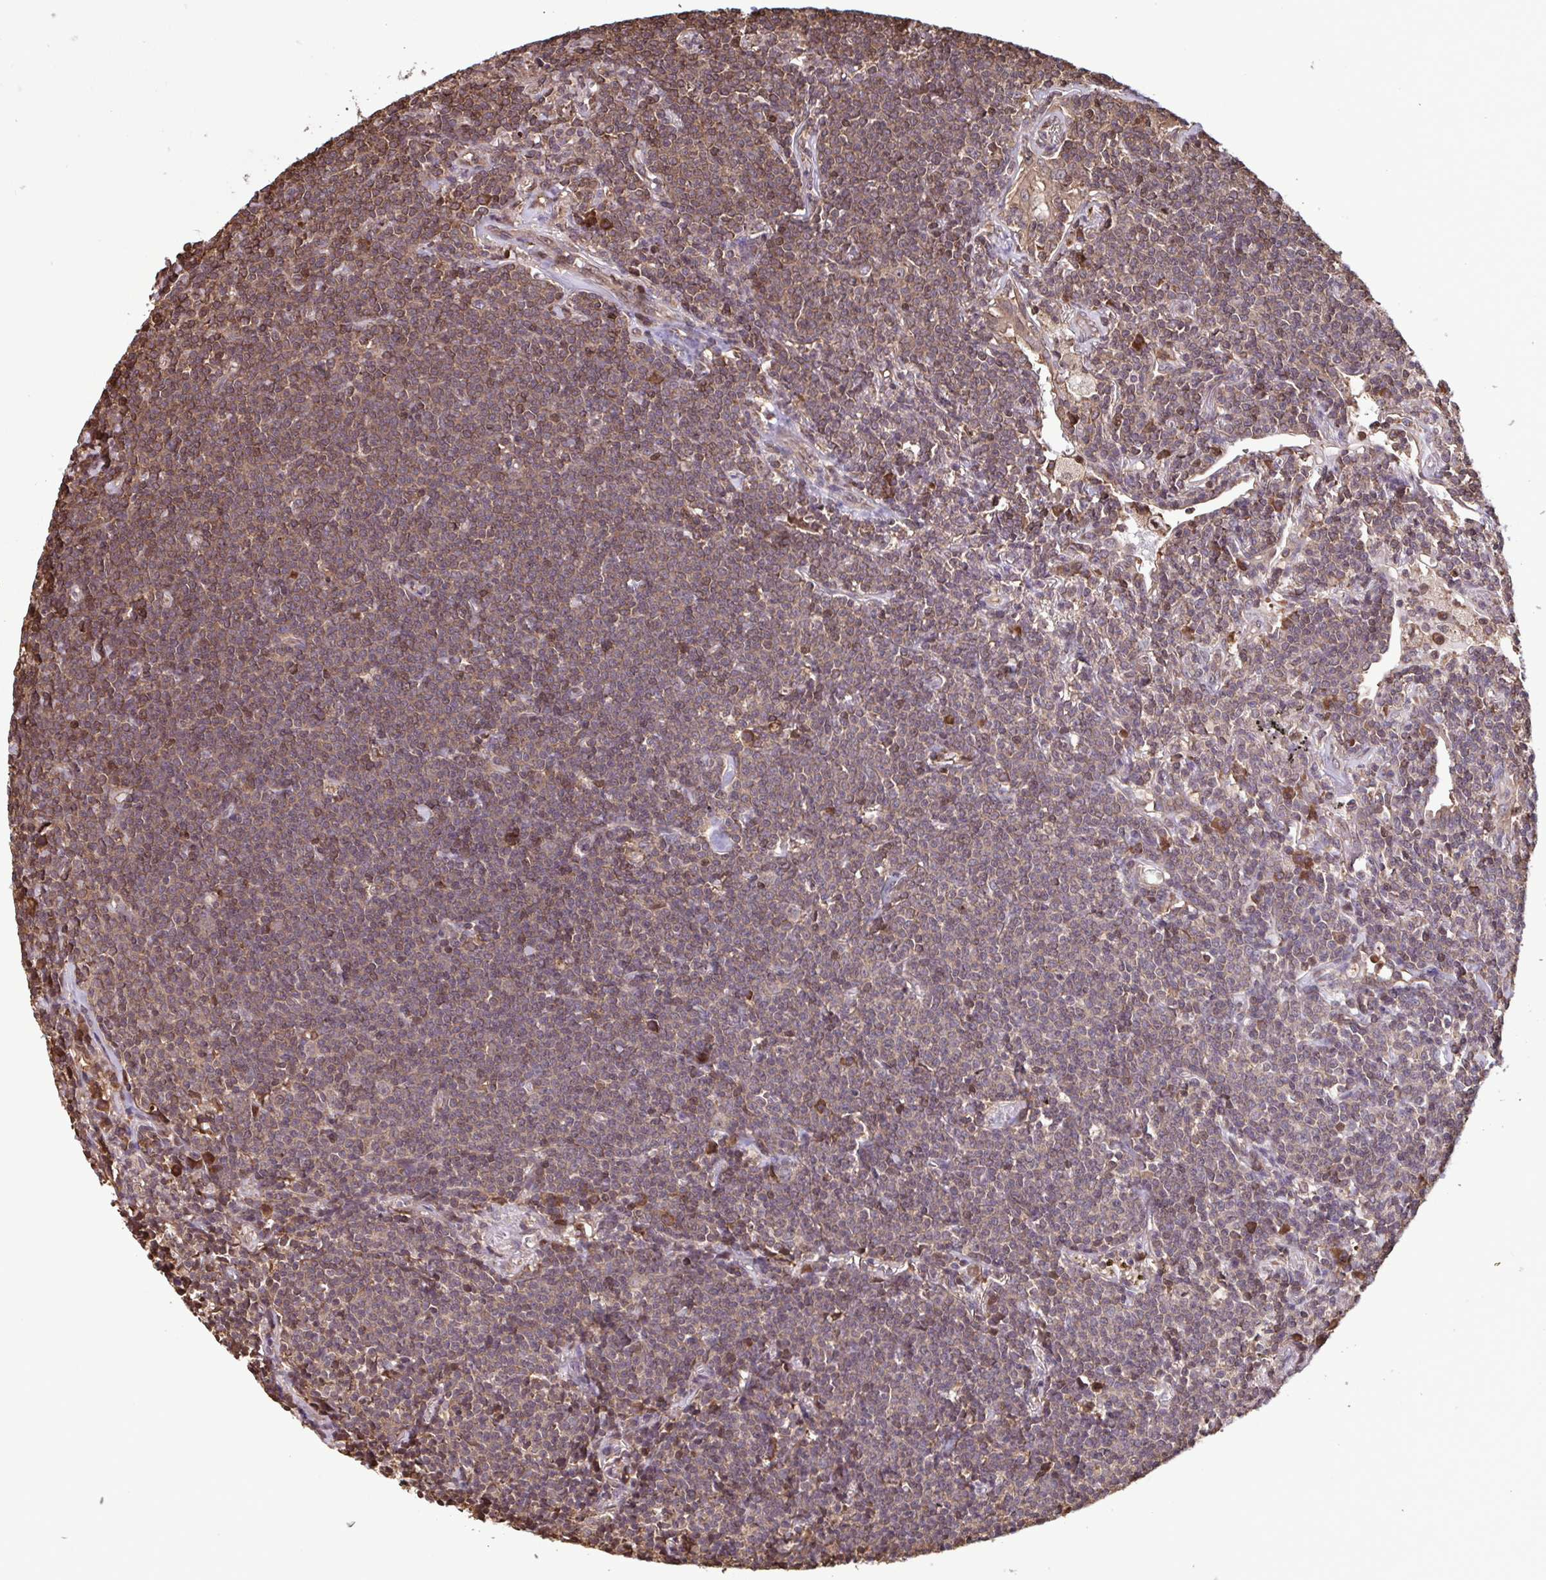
{"staining": {"intensity": "weak", "quantity": ">75%", "location": "cytoplasmic/membranous,nuclear"}, "tissue": "lymphoma", "cell_type": "Tumor cells", "image_type": "cancer", "snomed": [{"axis": "morphology", "description": "Malignant lymphoma, non-Hodgkin's type, Low grade"}, {"axis": "topography", "description": "Lung"}], "caption": "Weak cytoplasmic/membranous and nuclear staining for a protein is seen in approximately >75% of tumor cells of lymphoma using immunohistochemistry (IHC).", "gene": "SEC63", "patient": {"sex": "female", "age": 71}}